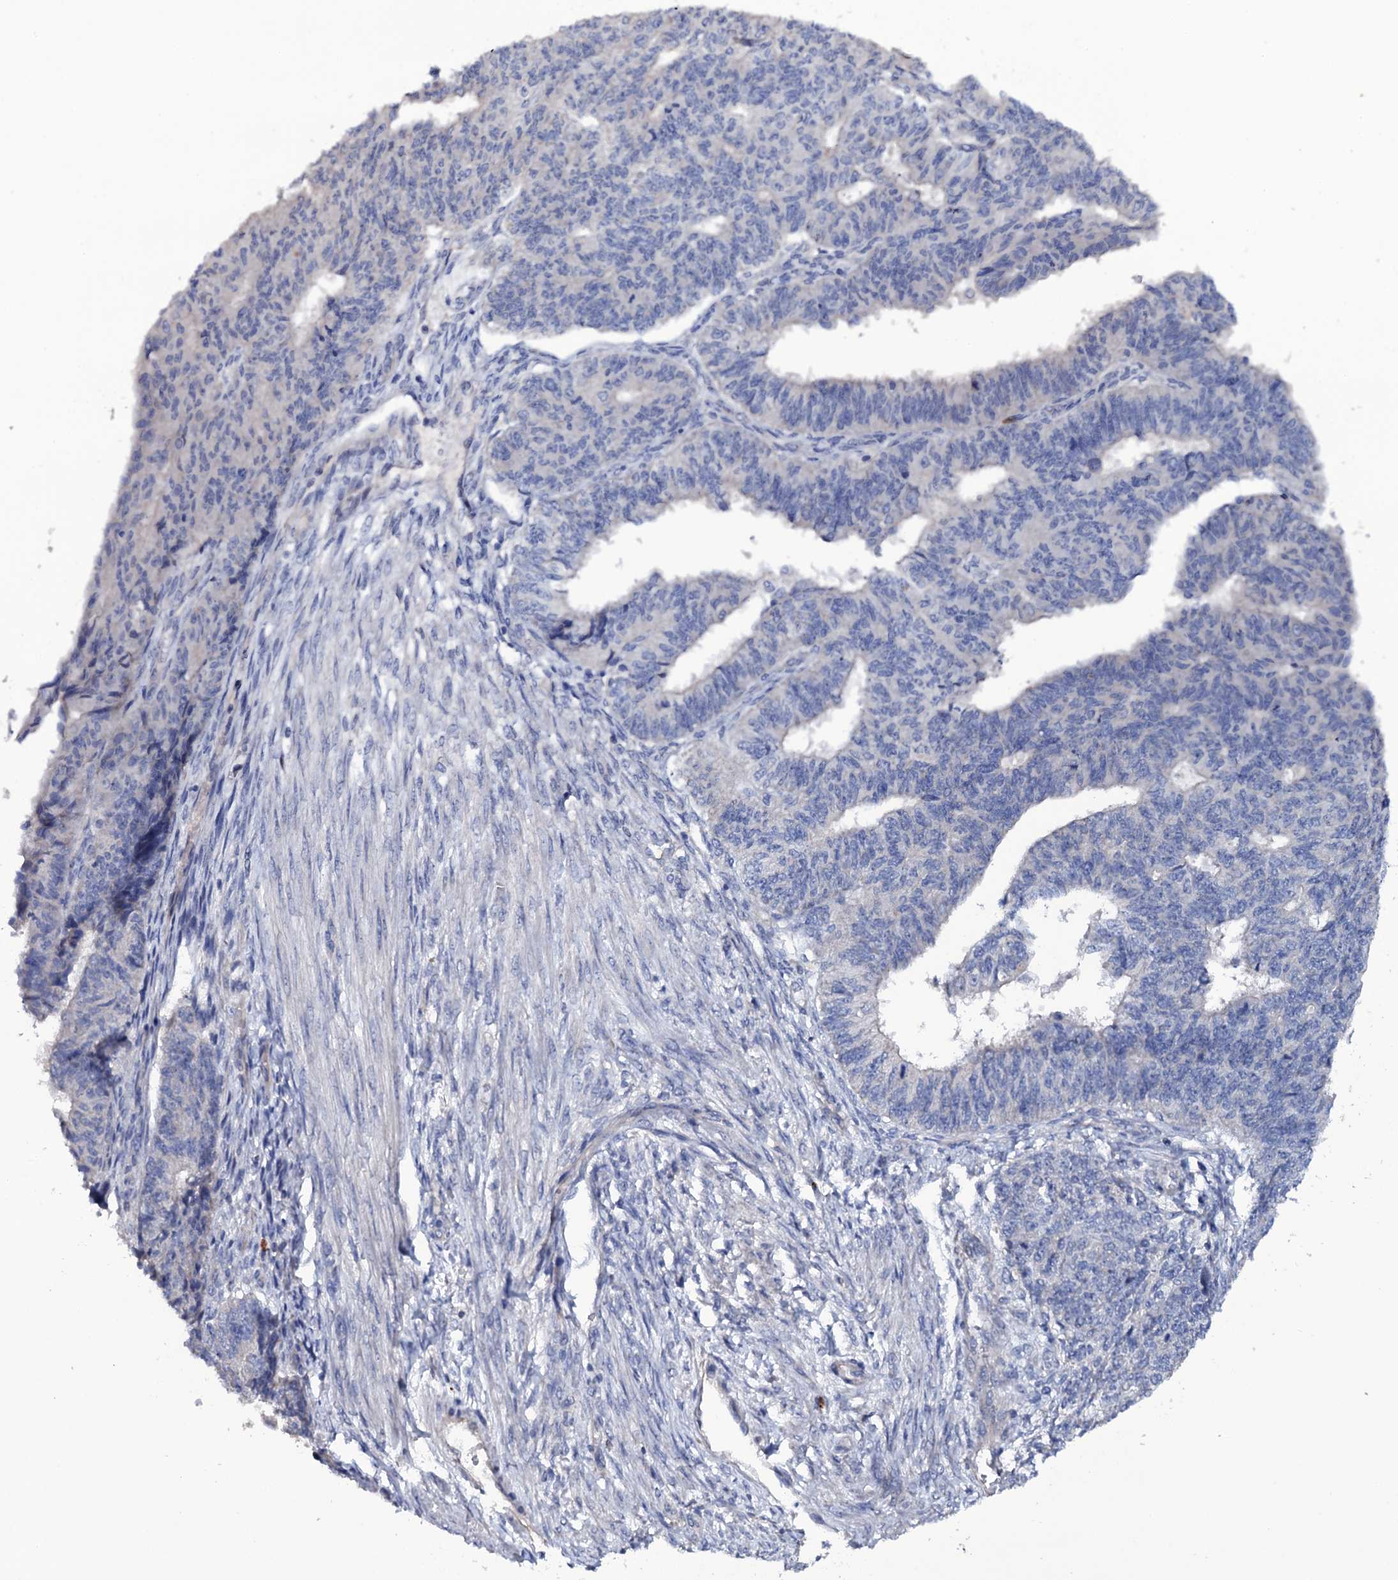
{"staining": {"intensity": "negative", "quantity": "none", "location": "none"}, "tissue": "endometrial cancer", "cell_type": "Tumor cells", "image_type": "cancer", "snomed": [{"axis": "morphology", "description": "Adenocarcinoma, NOS"}, {"axis": "topography", "description": "Endometrium"}], "caption": "Endometrial adenocarcinoma was stained to show a protein in brown. There is no significant positivity in tumor cells.", "gene": "BCL2L14", "patient": {"sex": "female", "age": 32}}